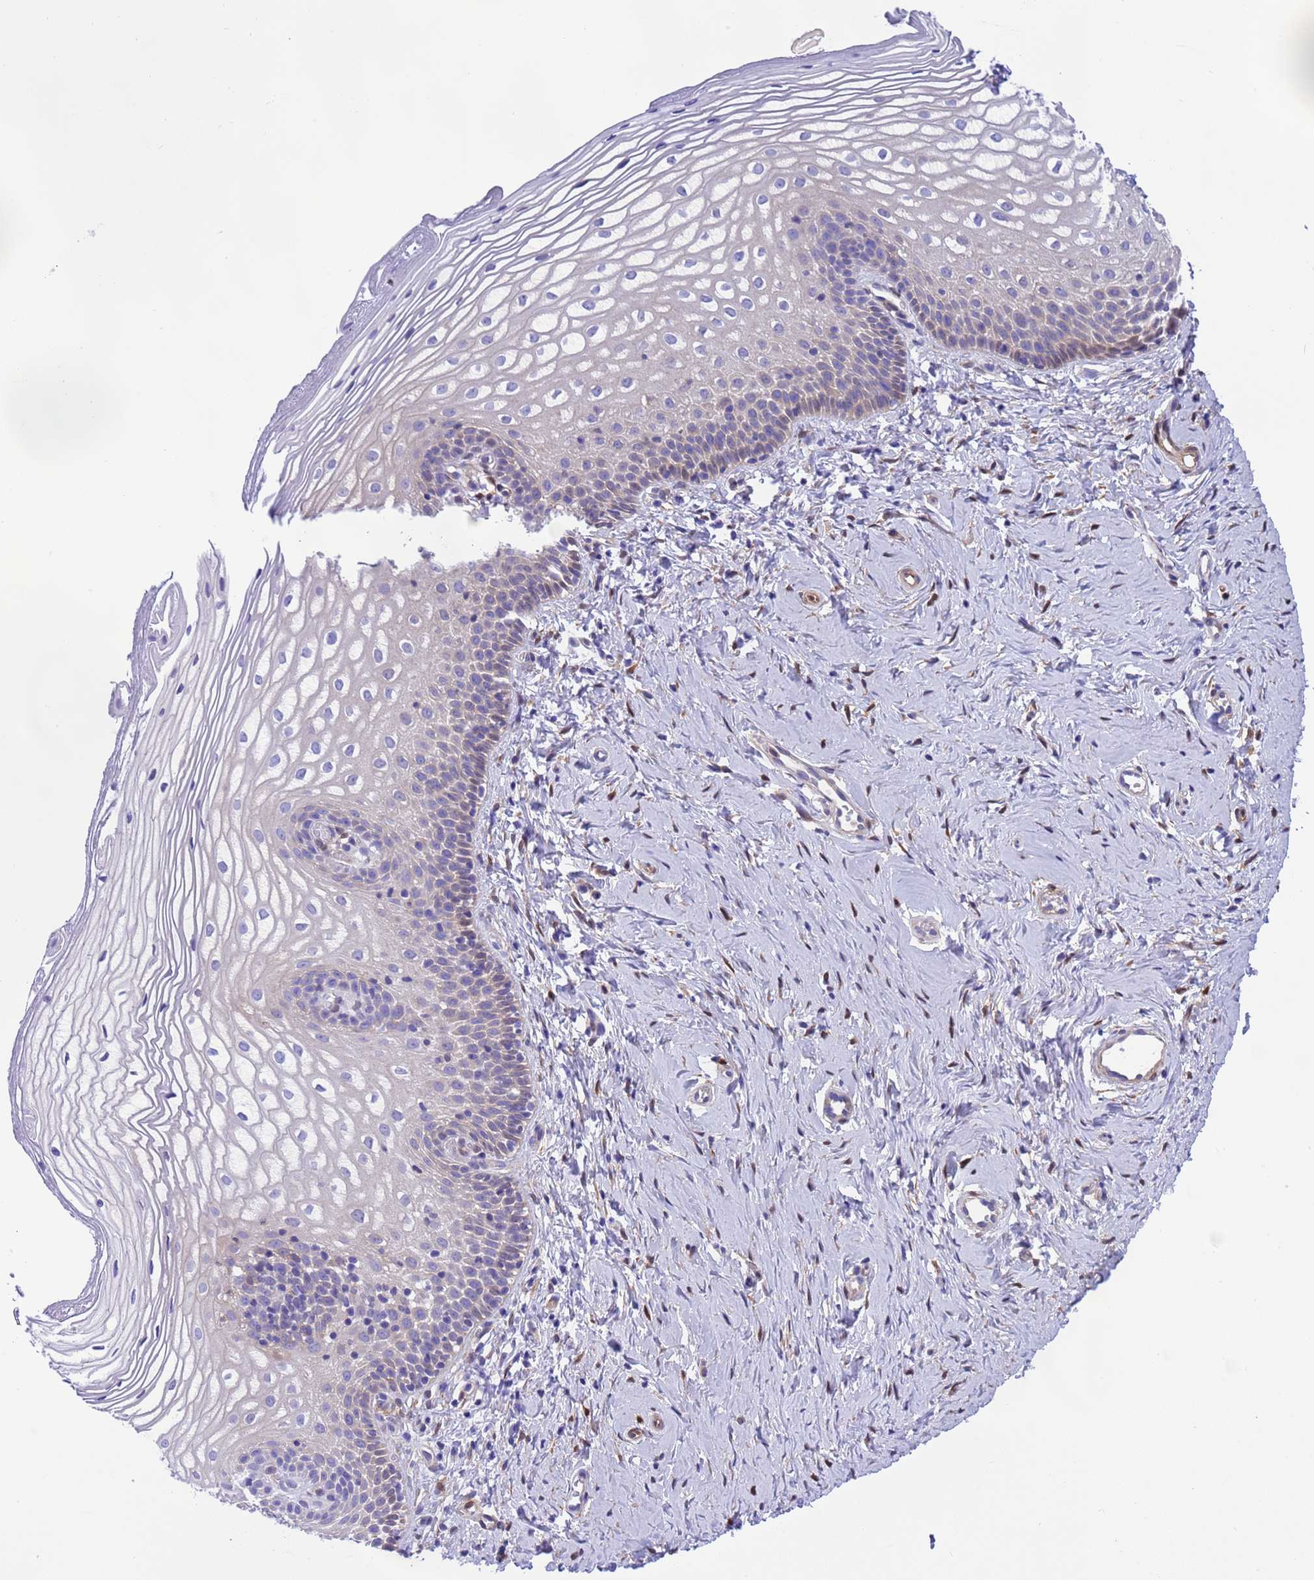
{"staining": {"intensity": "negative", "quantity": "none", "location": "none"}, "tissue": "vagina", "cell_type": "Squamous epithelial cells", "image_type": "normal", "snomed": [{"axis": "morphology", "description": "Normal tissue, NOS"}, {"axis": "topography", "description": "Vagina"}], "caption": "Immunohistochemistry (IHC) of normal human vagina demonstrates no positivity in squamous epithelial cells. (Brightfield microscopy of DAB (3,3'-diaminobenzidine) IHC at high magnification).", "gene": "C6orf47", "patient": {"sex": "female", "age": 56}}